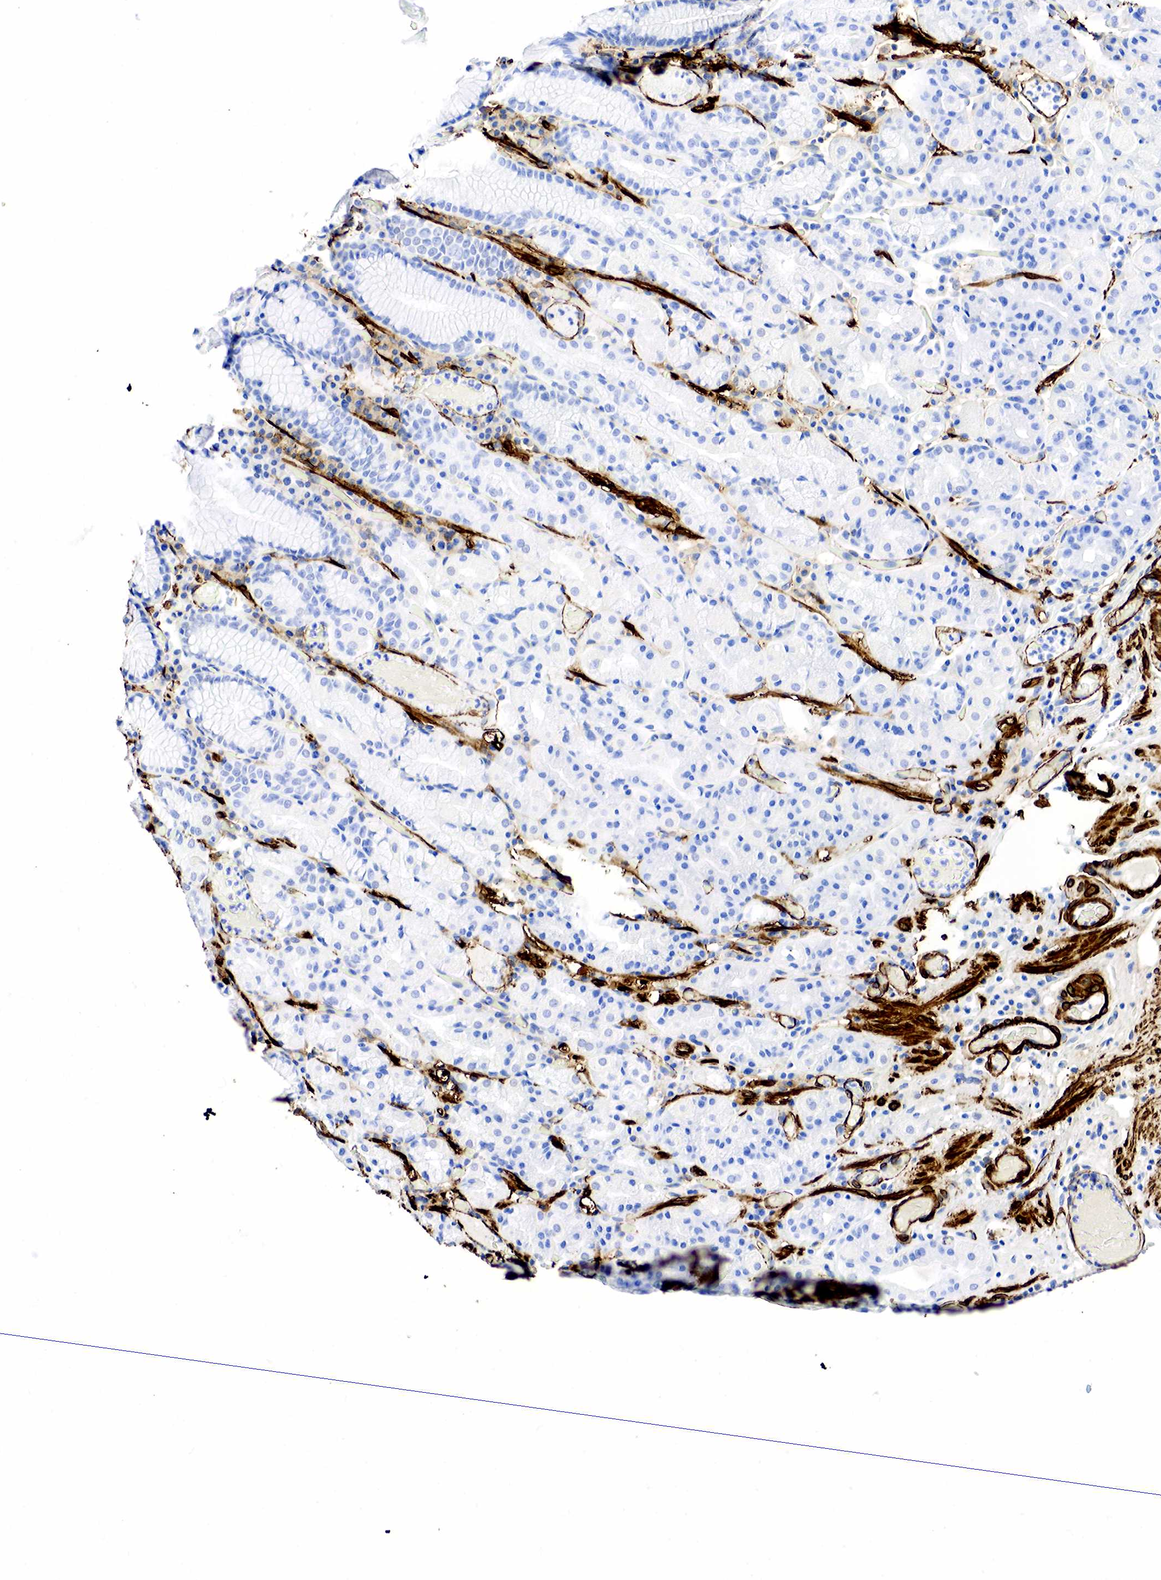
{"staining": {"intensity": "negative", "quantity": "none", "location": "none"}, "tissue": "stomach", "cell_type": "Glandular cells", "image_type": "normal", "snomed": [{"axis": "morphology", "description": "Normal tissue, NOS"}, {"axis": "topography", "description": "Stomach, lower"}], "caption": "Glandular cells show no significant expression in normal stomach.", "gene": "ACTA2", "patient": {"sex": "male", "age": 58}}